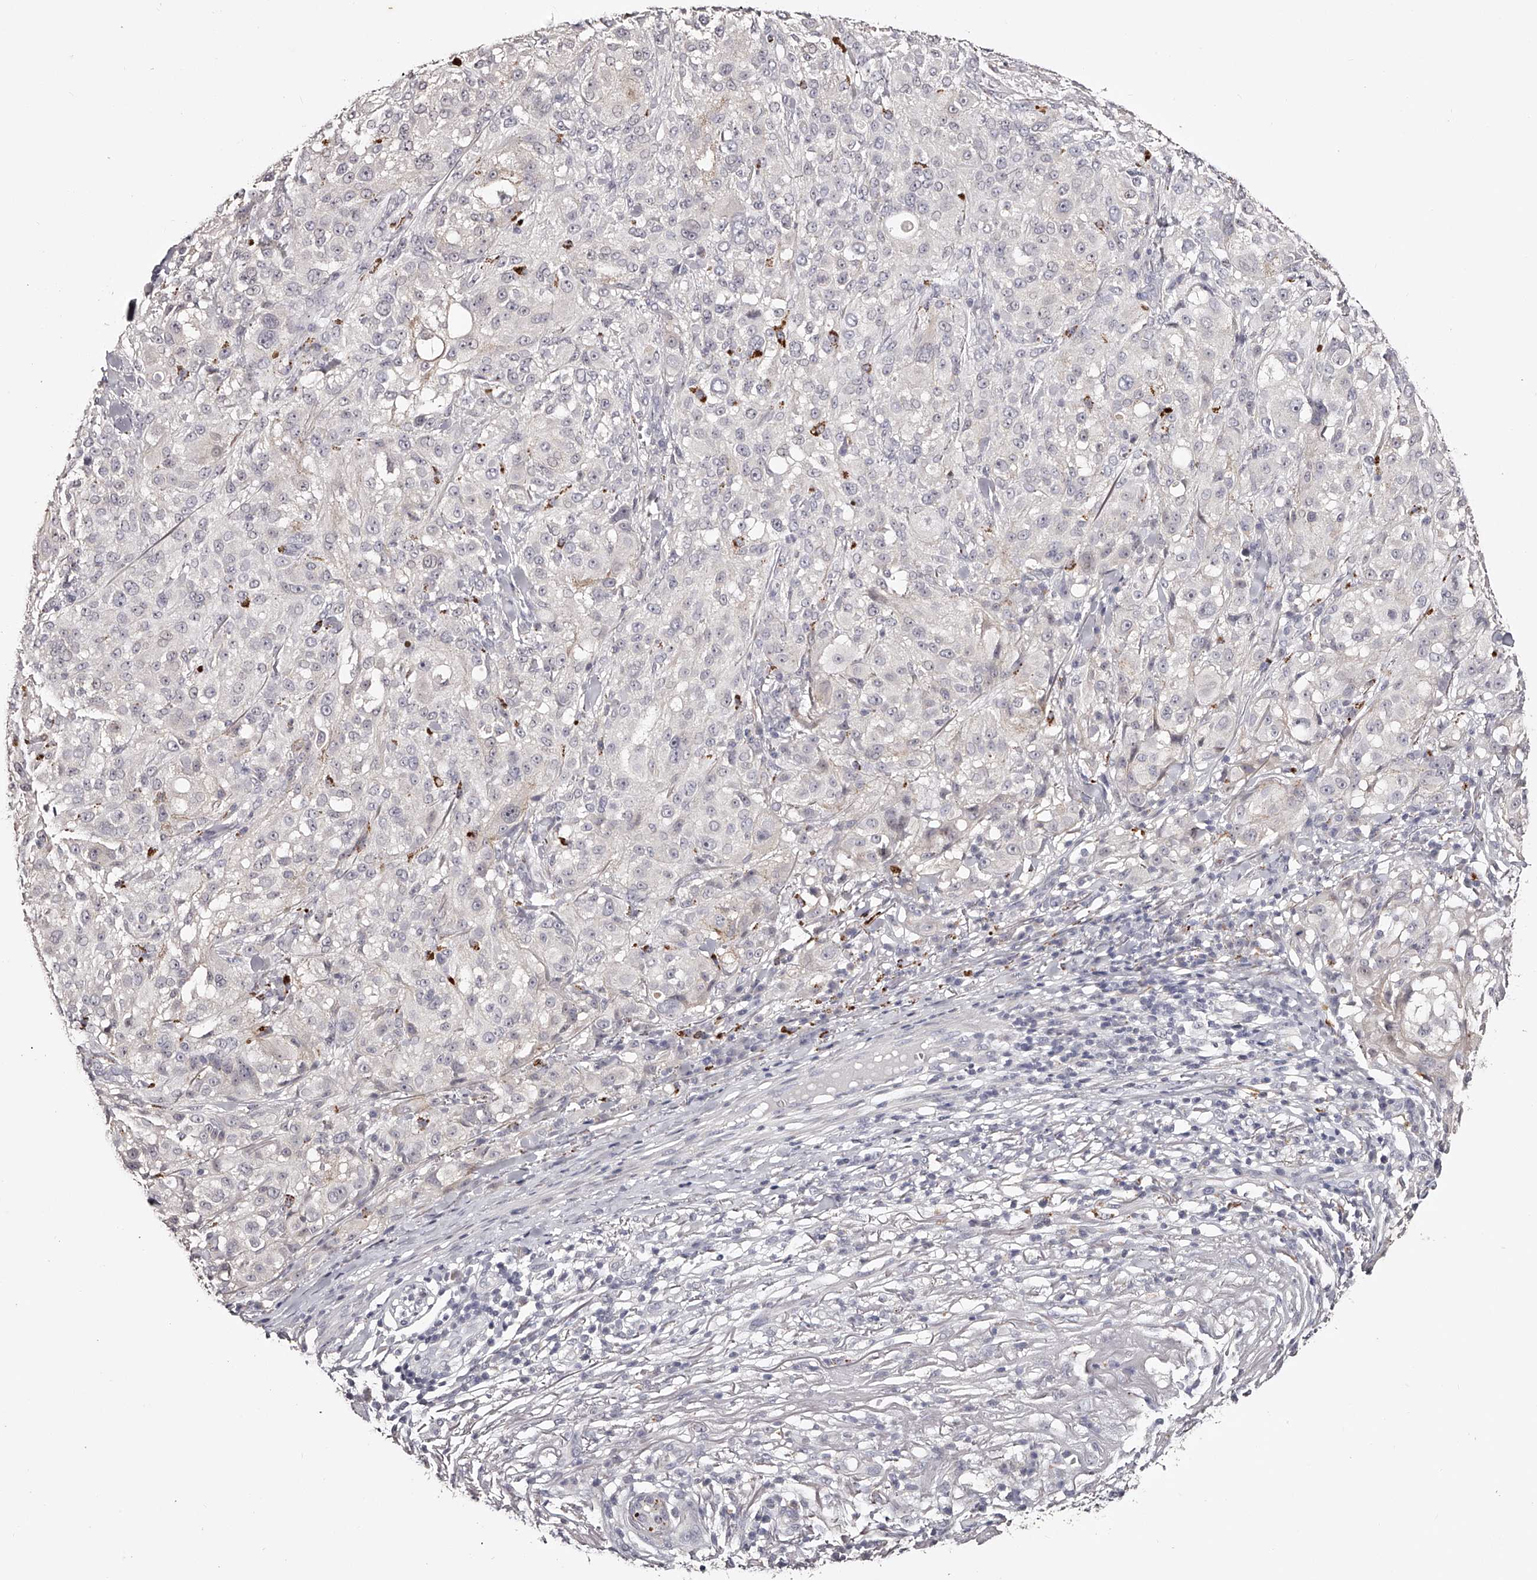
{"staining": {"intensity": "negative", "quantity": "none", "location": "none"}, "tissue": "melanoma", "cell_type": "Tumor cells", "image_type": "cancer", "snomed": [{"axis": "morphology", "description": "Necrosis, NOS"}, {"axis": "morphology", "description": "Malignant melanoma, NOS"}, {"axis": "topography", "description": "Skin"}], "caption": "High power microscopy histopathology image of an immunohistochemistry micrograph of melanoma, revealing no significant positivity in tumor cells.", "gene": "SLC35D3", "patient": {"sex": "female", "age": 87}}